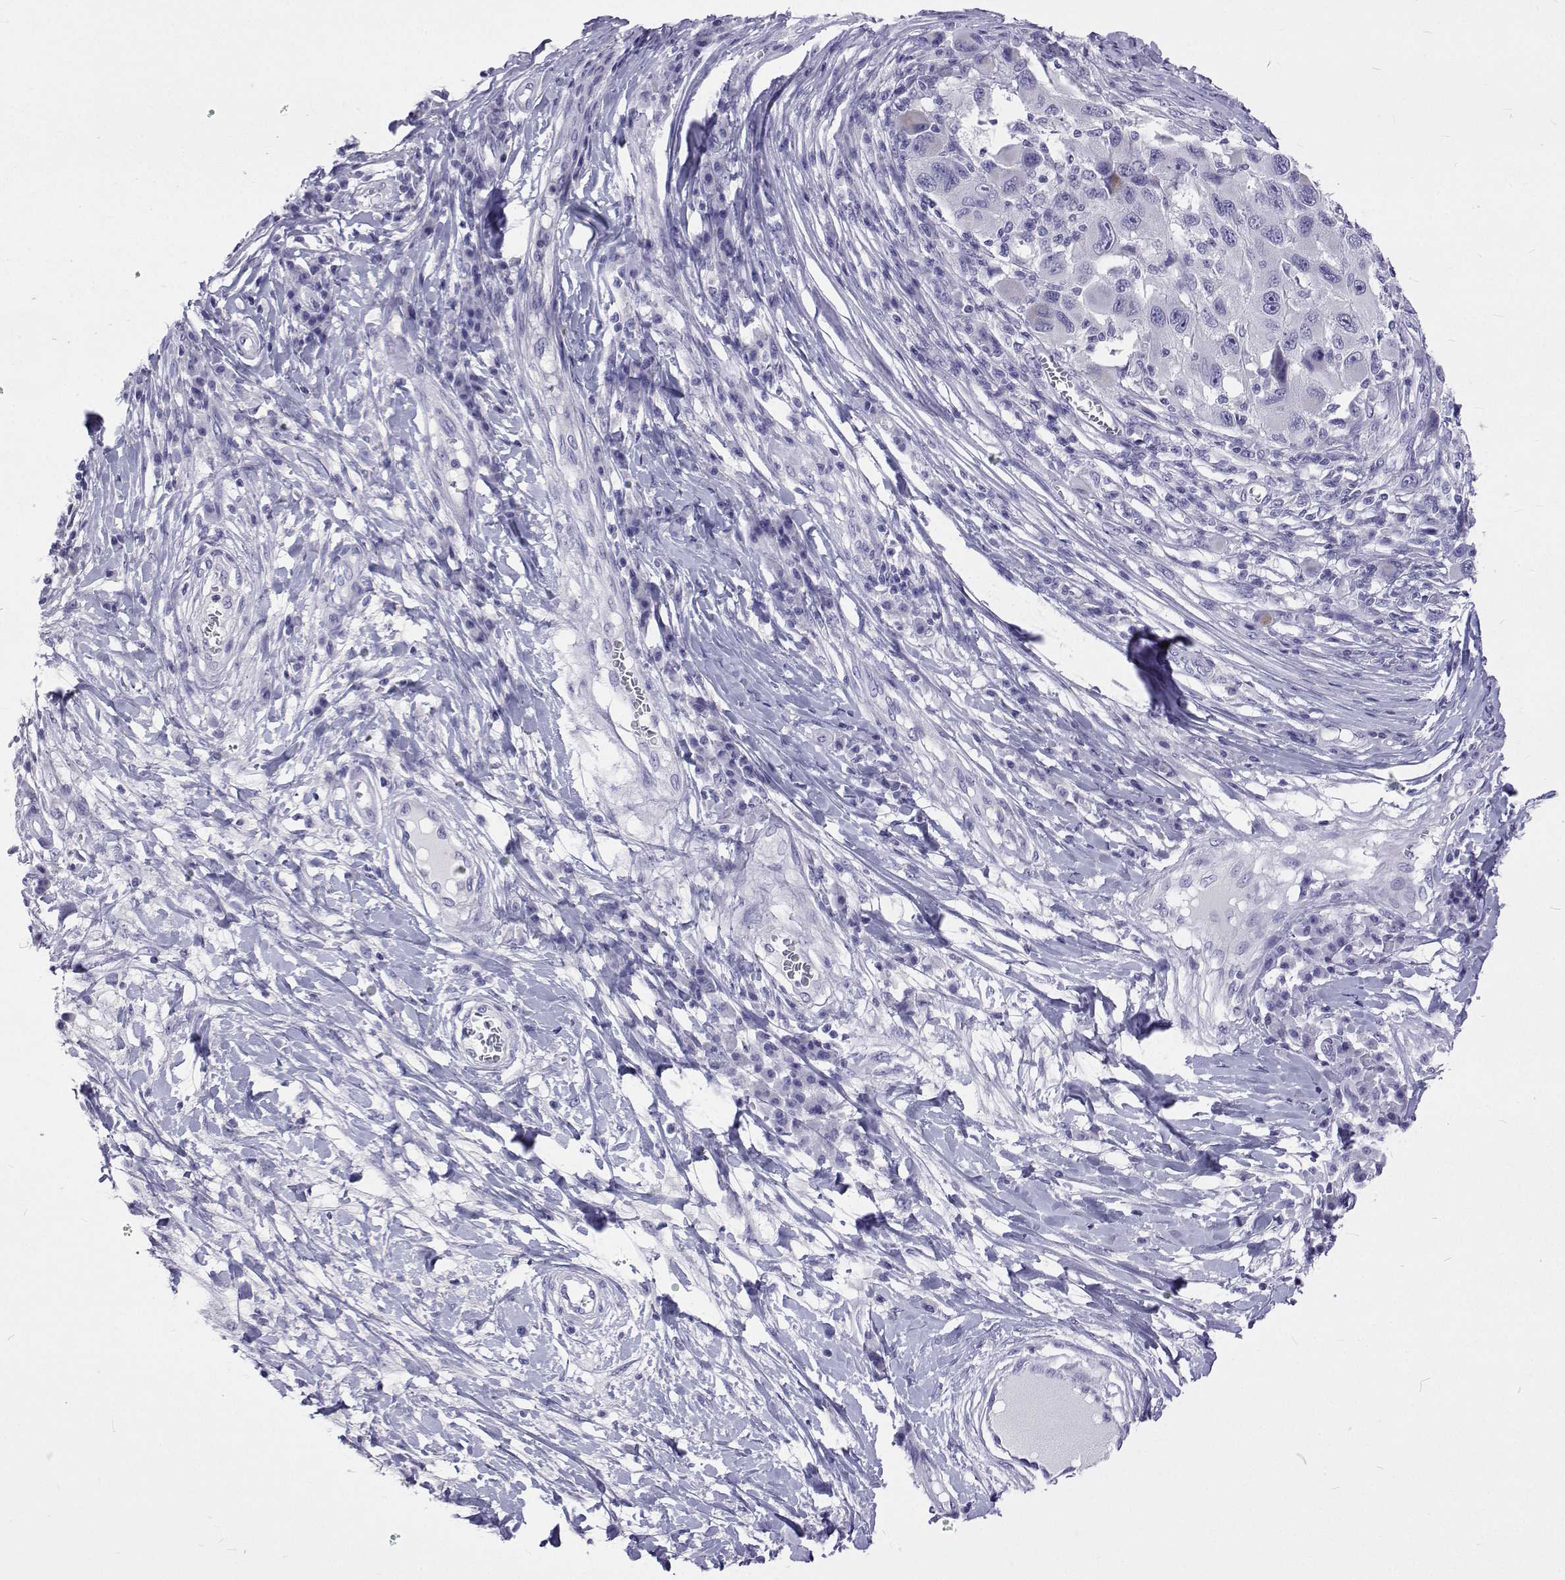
{"staining": {"intensity": "negative", "quantity": "none", "location": "none"}, "tissue": "melanoma", "cell_type": "Tumor cells", "image_type": "cancer", "snomed": [{"axis": "morphology", "description": "Malignant melanoma, NOS"}, {"axis": "topography", "description": "Skin"}], "caption": "Immunohistochemistry of malignant melanoma shows no positivity in tumor cells.", "gene": "UMODL1", "patient": {"sex": "male", "age": 53}}